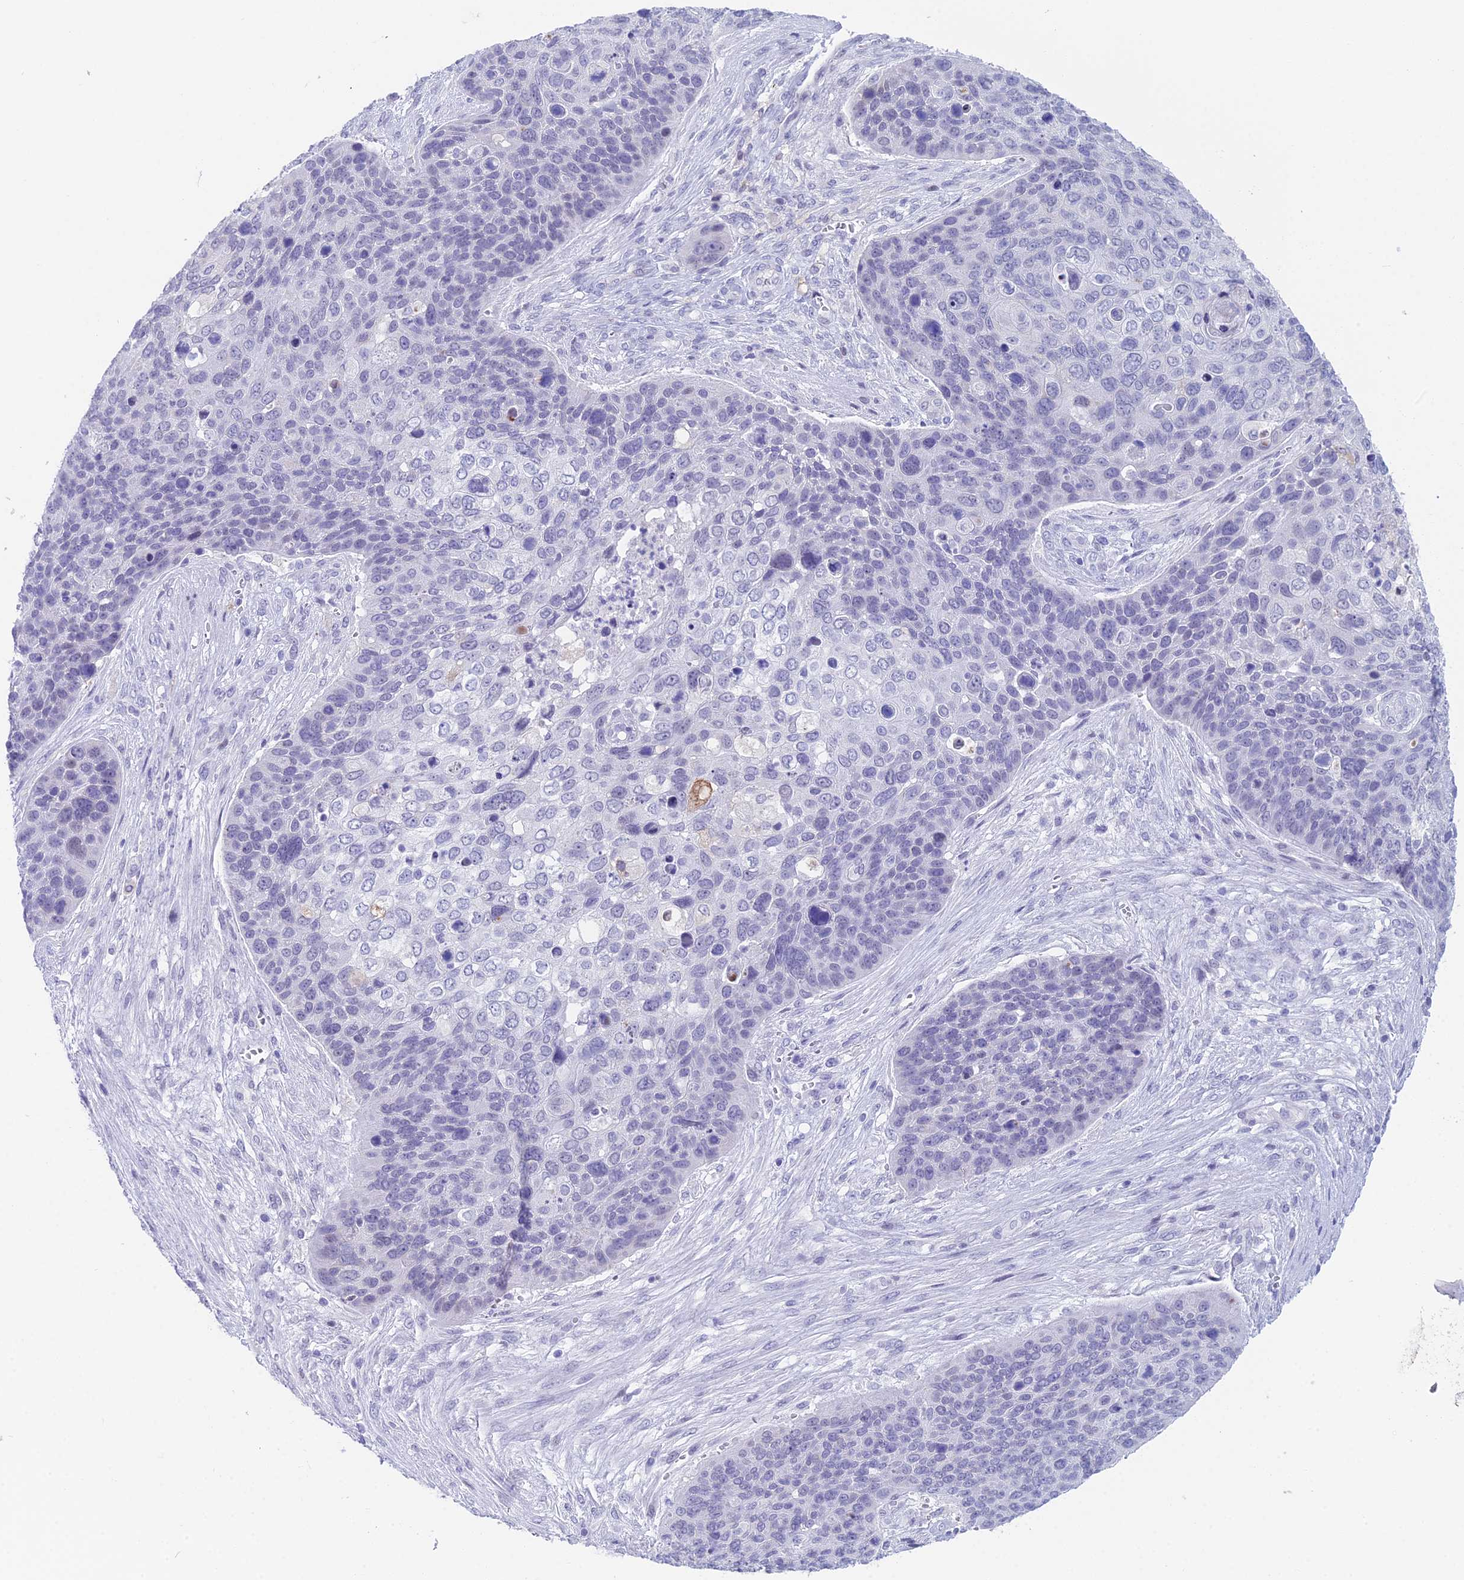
{"staining": {"intensity": "negative", "quantity": "none", "location": "none"}, "tissue": "skin cancer", "cell_type": "Tumor cells", "image_type": "cancer", "snomed": [{"axis": "morphology", "description": "Basal cell carcinoma"}, {"axis": "topography", "description": "Skin"}], "caption": "Immunohistochemical staining of human skin basal cell carcinoma exhibits no significant positivity in tumor cells.", "gene": "CC2D2A", "patient": {"sex": "female", "age": 74}}